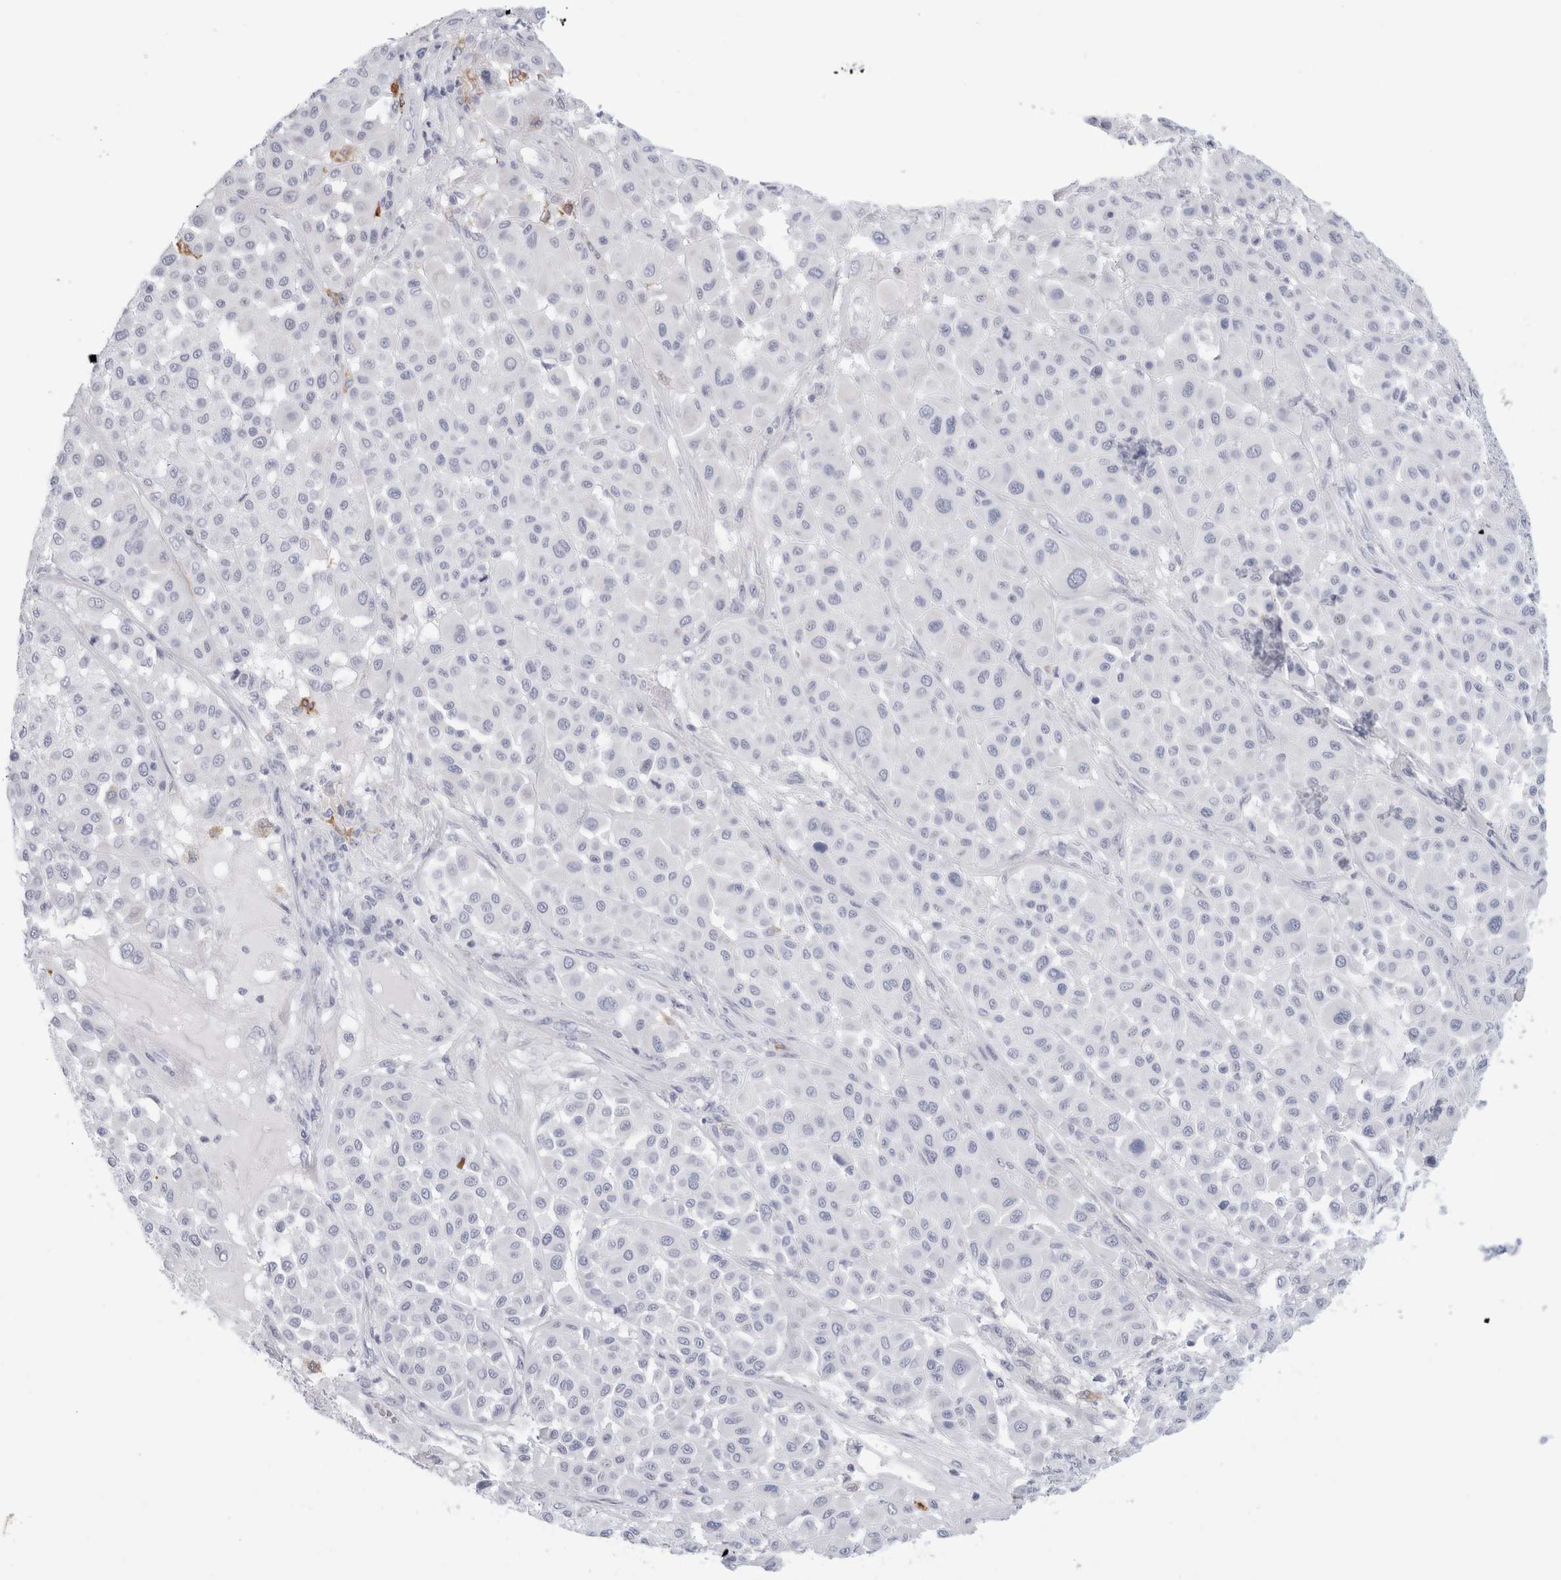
{"staining": {"intensity": "negative", "quantity": "none", "location": "none"}, "tissue": "melanoma", "cell_type": "Tumor cells", "image_type": "cancer", "snomed": [{"axis": "morphology", "description": "Malignant melanoma, Metastatic site"}, {"axis": "topography", "description": "Soft tissue"}], "caption": "The immunohistochemistry photomicrograph has no significant staining in tumor cells of melanoma tissue. Brightfield microscopy of immunohistochemistry (IHC) stained with DAB (brown) and hematoxylin (blue), captured at high magnification.", "gene": "MUC15", "patient": {"sex": "male", "age": 41}}